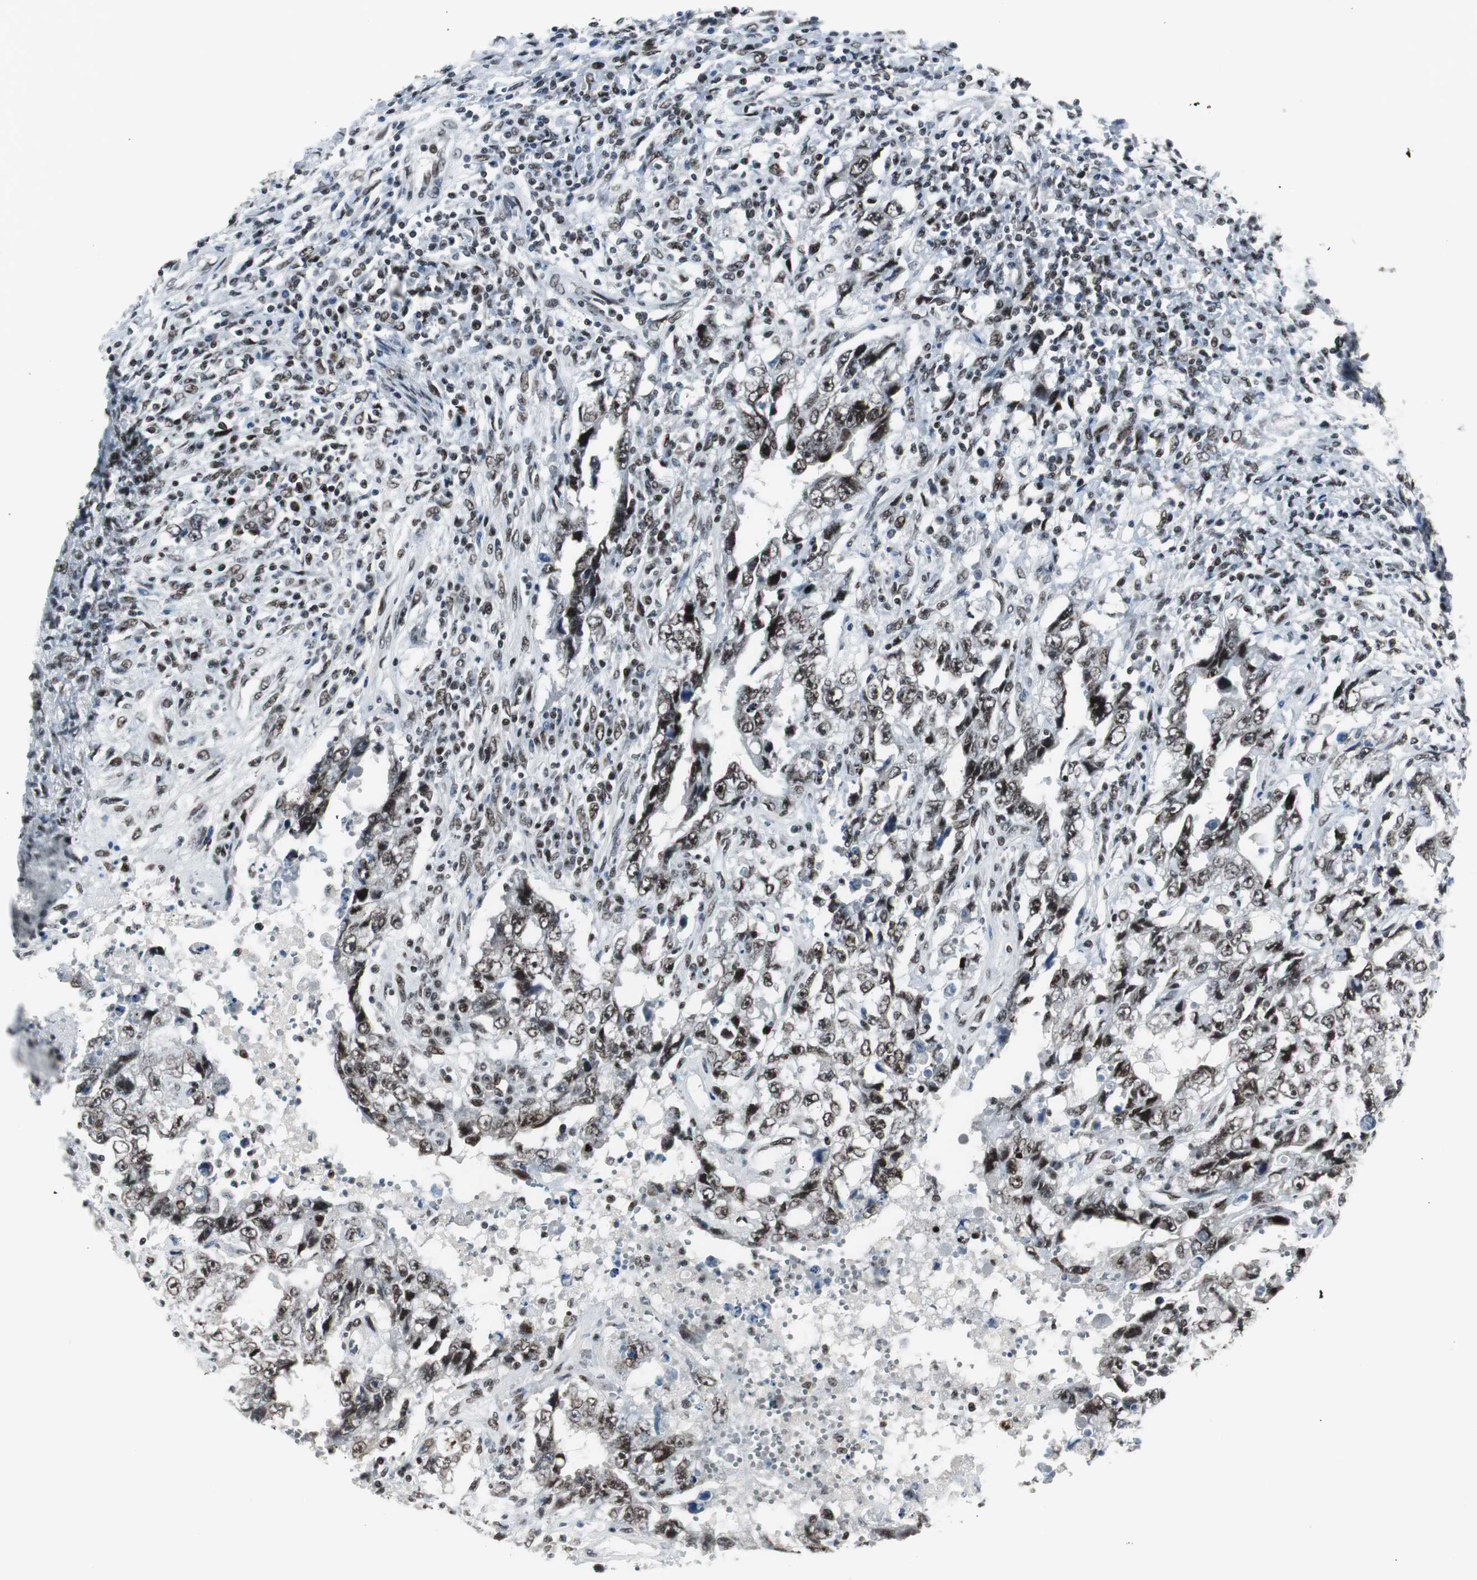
{"staining": {"intensity": "moderate", "quantity": ">75%", "location": "nuclear"}, "tissue": "testis cancer", "cell_type": "Tumor cells", "image_type": "cancer", "snomed": [{"axis": "morphology", "description": "Carcinoma, Embryonal, NOS"}, {"axis": "topography", "description": "Testis"}], "caption": "The photomicrograph reveals a brown stain indicating the presence of a protein in the nuclear of tumor cells in testis cancer (embryonal carcinoma).", "gene": "XRCC1", "patient": {"sex": "male", "age": 26}}